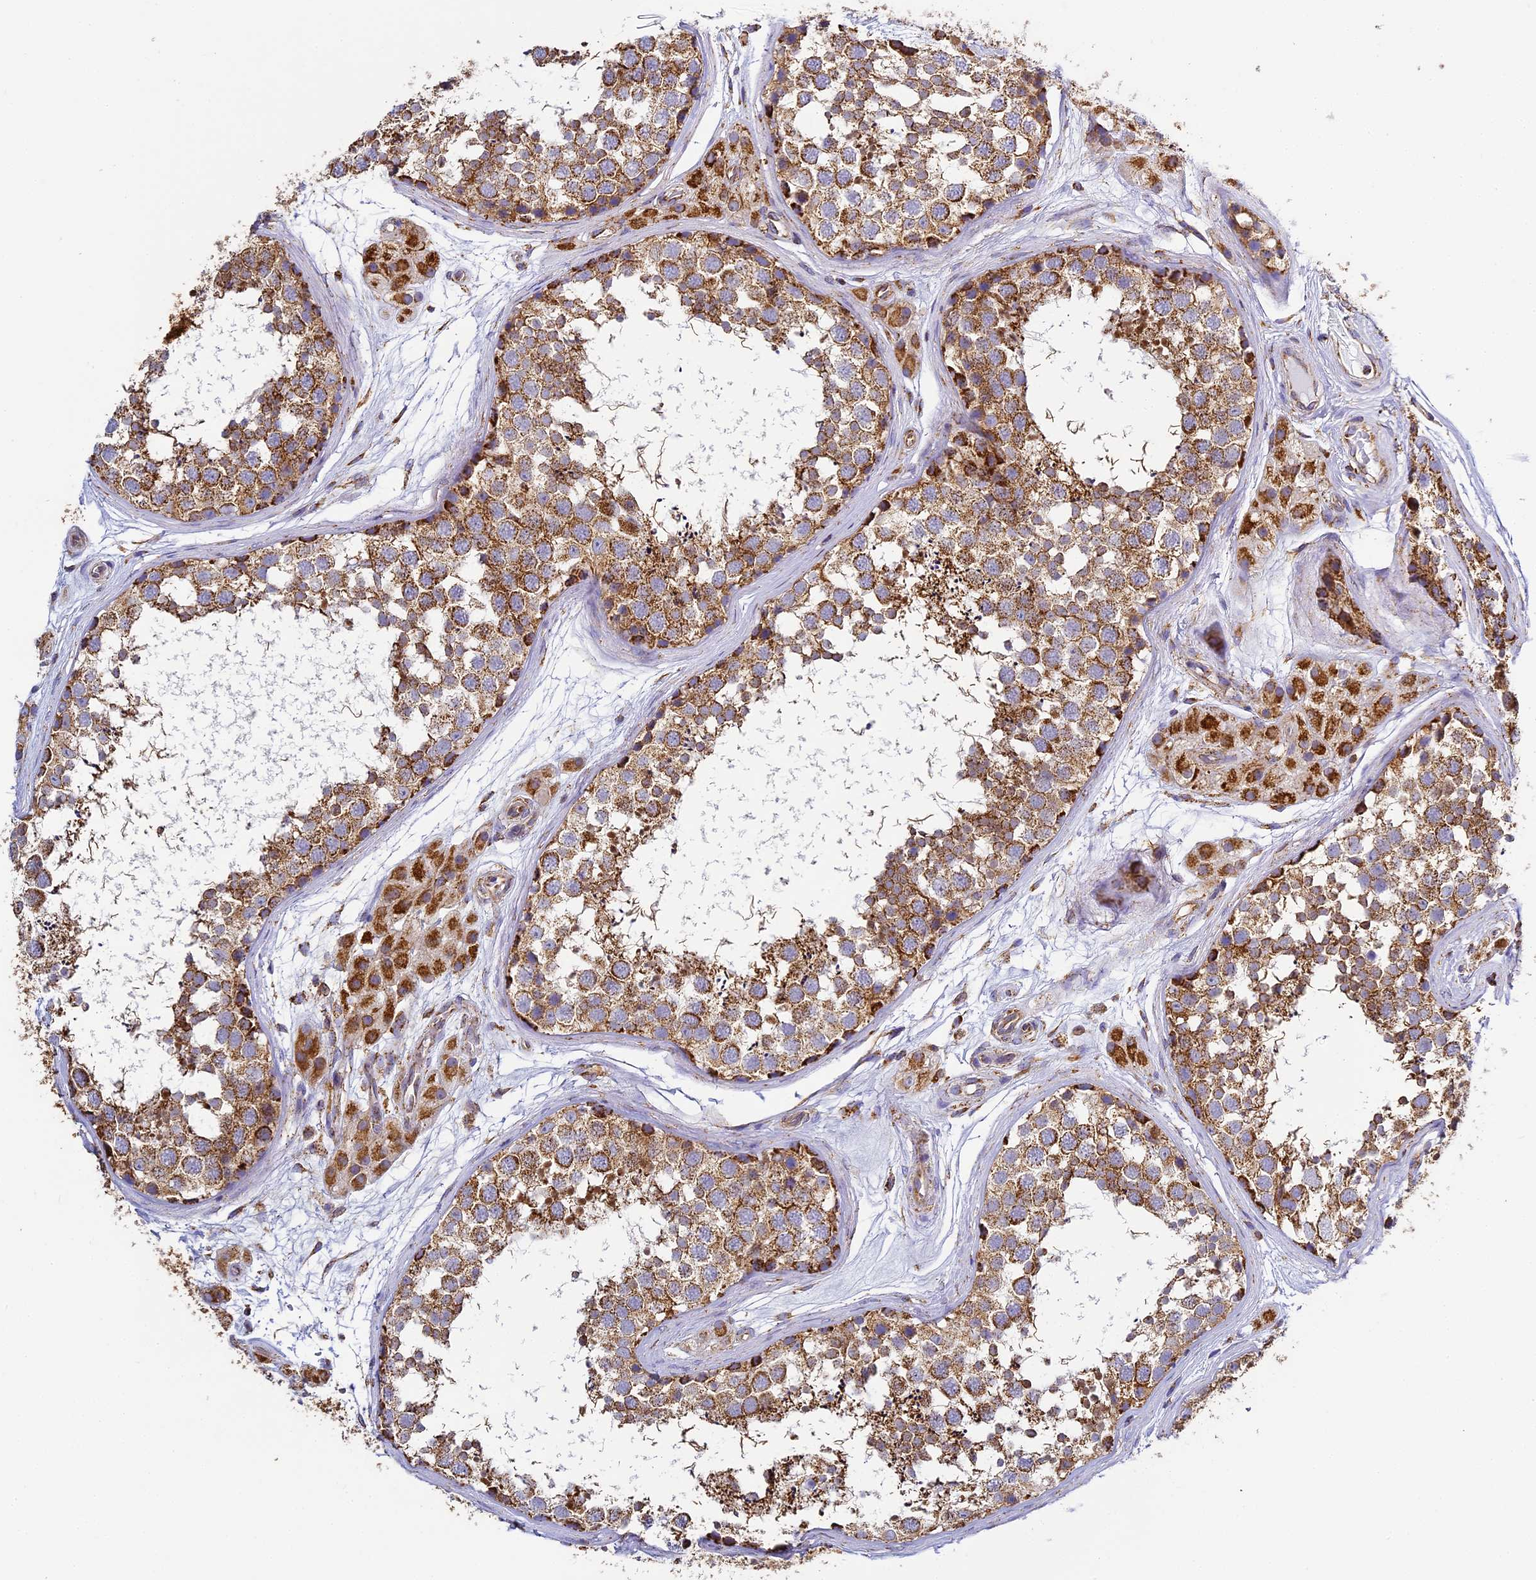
{"staining": {"intensity": "strong", "quantity": ">75%", "location": "cytoplasmic/membranous"}, "tissue": "testis", "cell_type": "Cells in seminiferous ducts", "image_type": "normal", "snomed": [{"axis": "morphology", "description": "Normal tissue, NOS"}, {"axis": "topography", "description": "Testis"}], "caption": "Normal testis demonstrates strong cytoplasmic/membranous expression in about >75% of cells in seminiferous ducts (DAB IHC with brightfield microscopy, high magnification)..", "gene": "STK17A", "patient": {"sex": "male", "age": 56}}